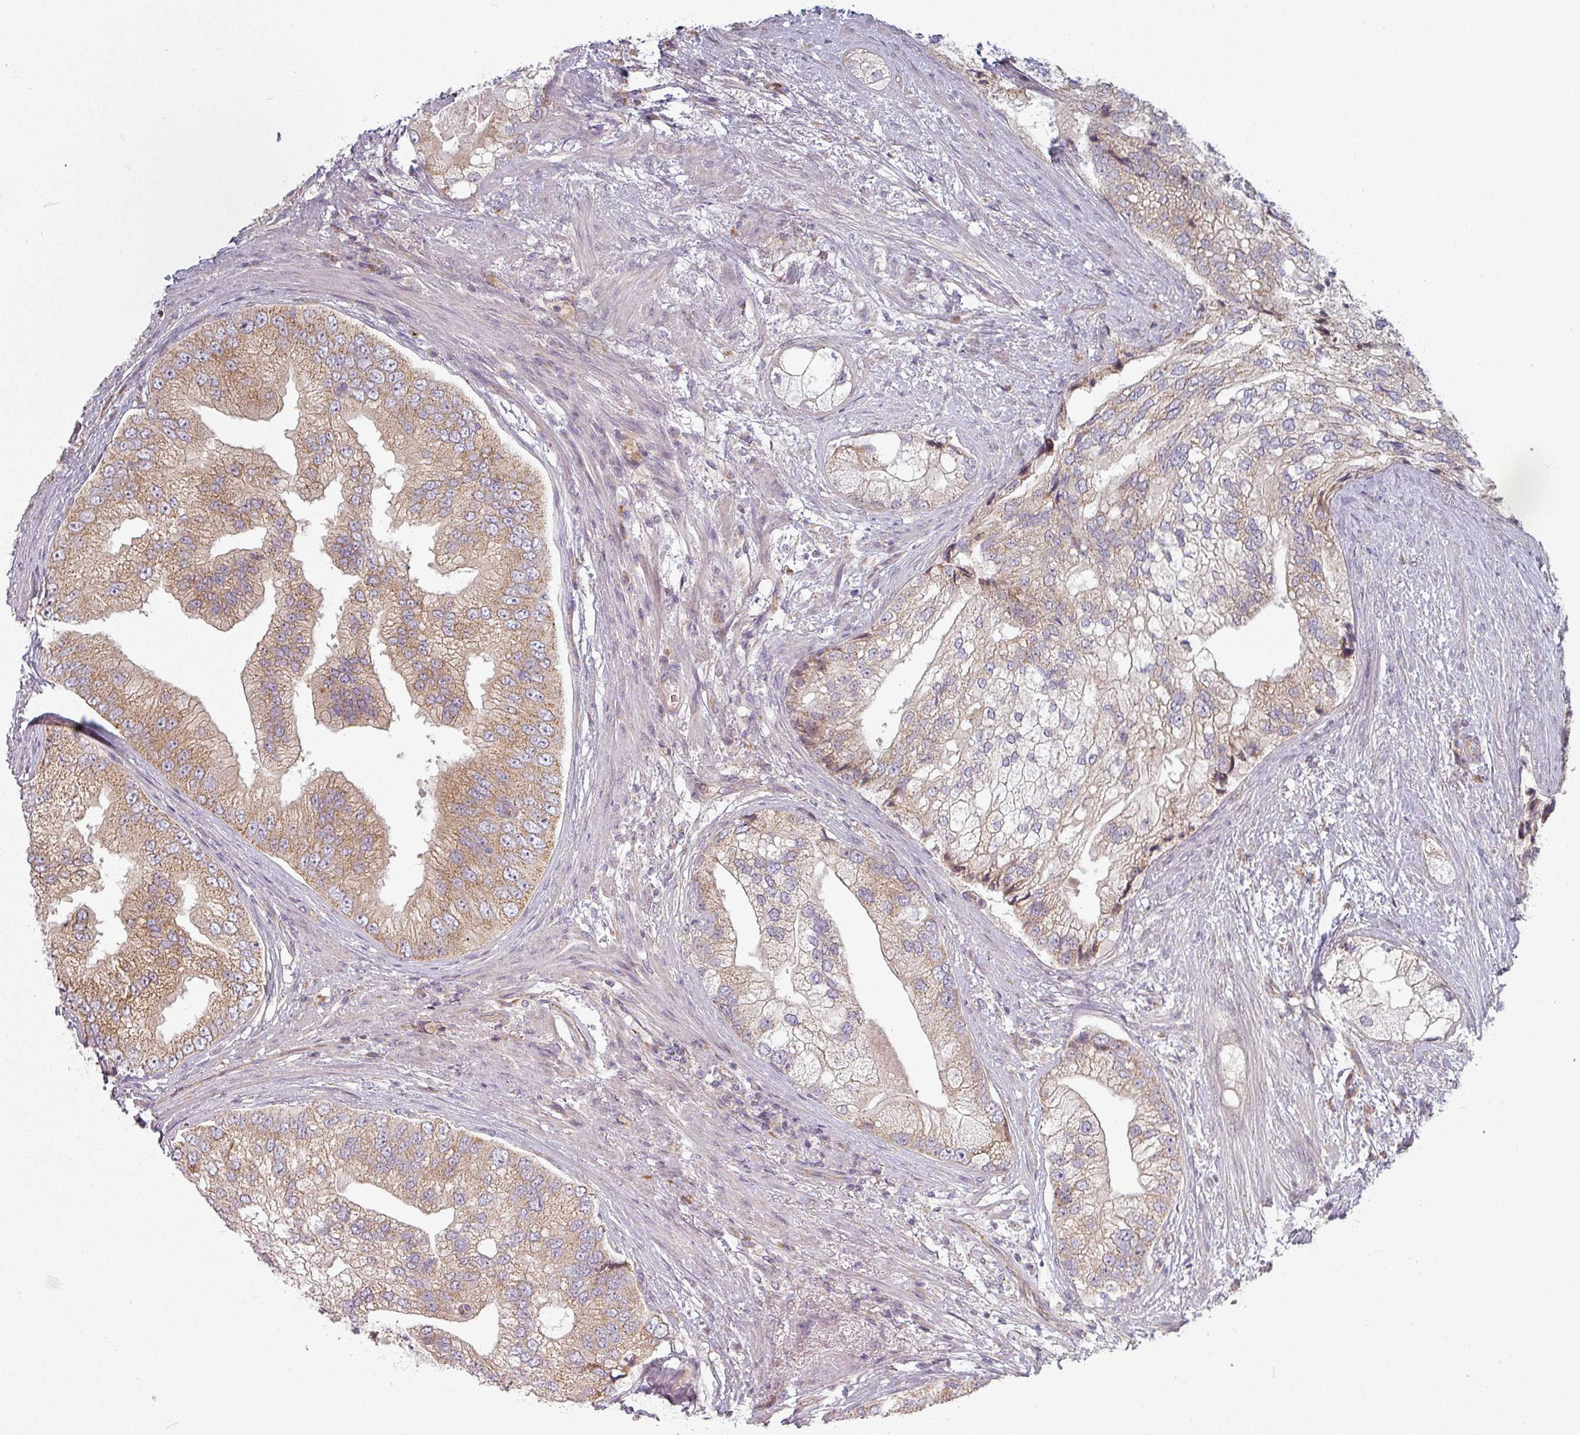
{"staining": {"intensity": "moderate", "quantity": "25%-75%", "location": "cytoplasmic/membranous"}, "tissue": "prostate cancer", "cell_type": "Tumor cells", "image_type": "cancer", "snomed": [{"axis": "morphology", "description": "Adenocarcinoma, High grade"}, {"axis": "topography", "description": "Prostate"}], "caption": "IHC histopathology image of human prostate adenocarcinoma (high-grade) stained for a protein (brown), which reveals medium levels of moderate cytoplasmic/membranous staining in approximately 25%-75% of tumor cells.", "gene": "PLEKHJ1", "patient": {"sex": "male", "age": 70}}